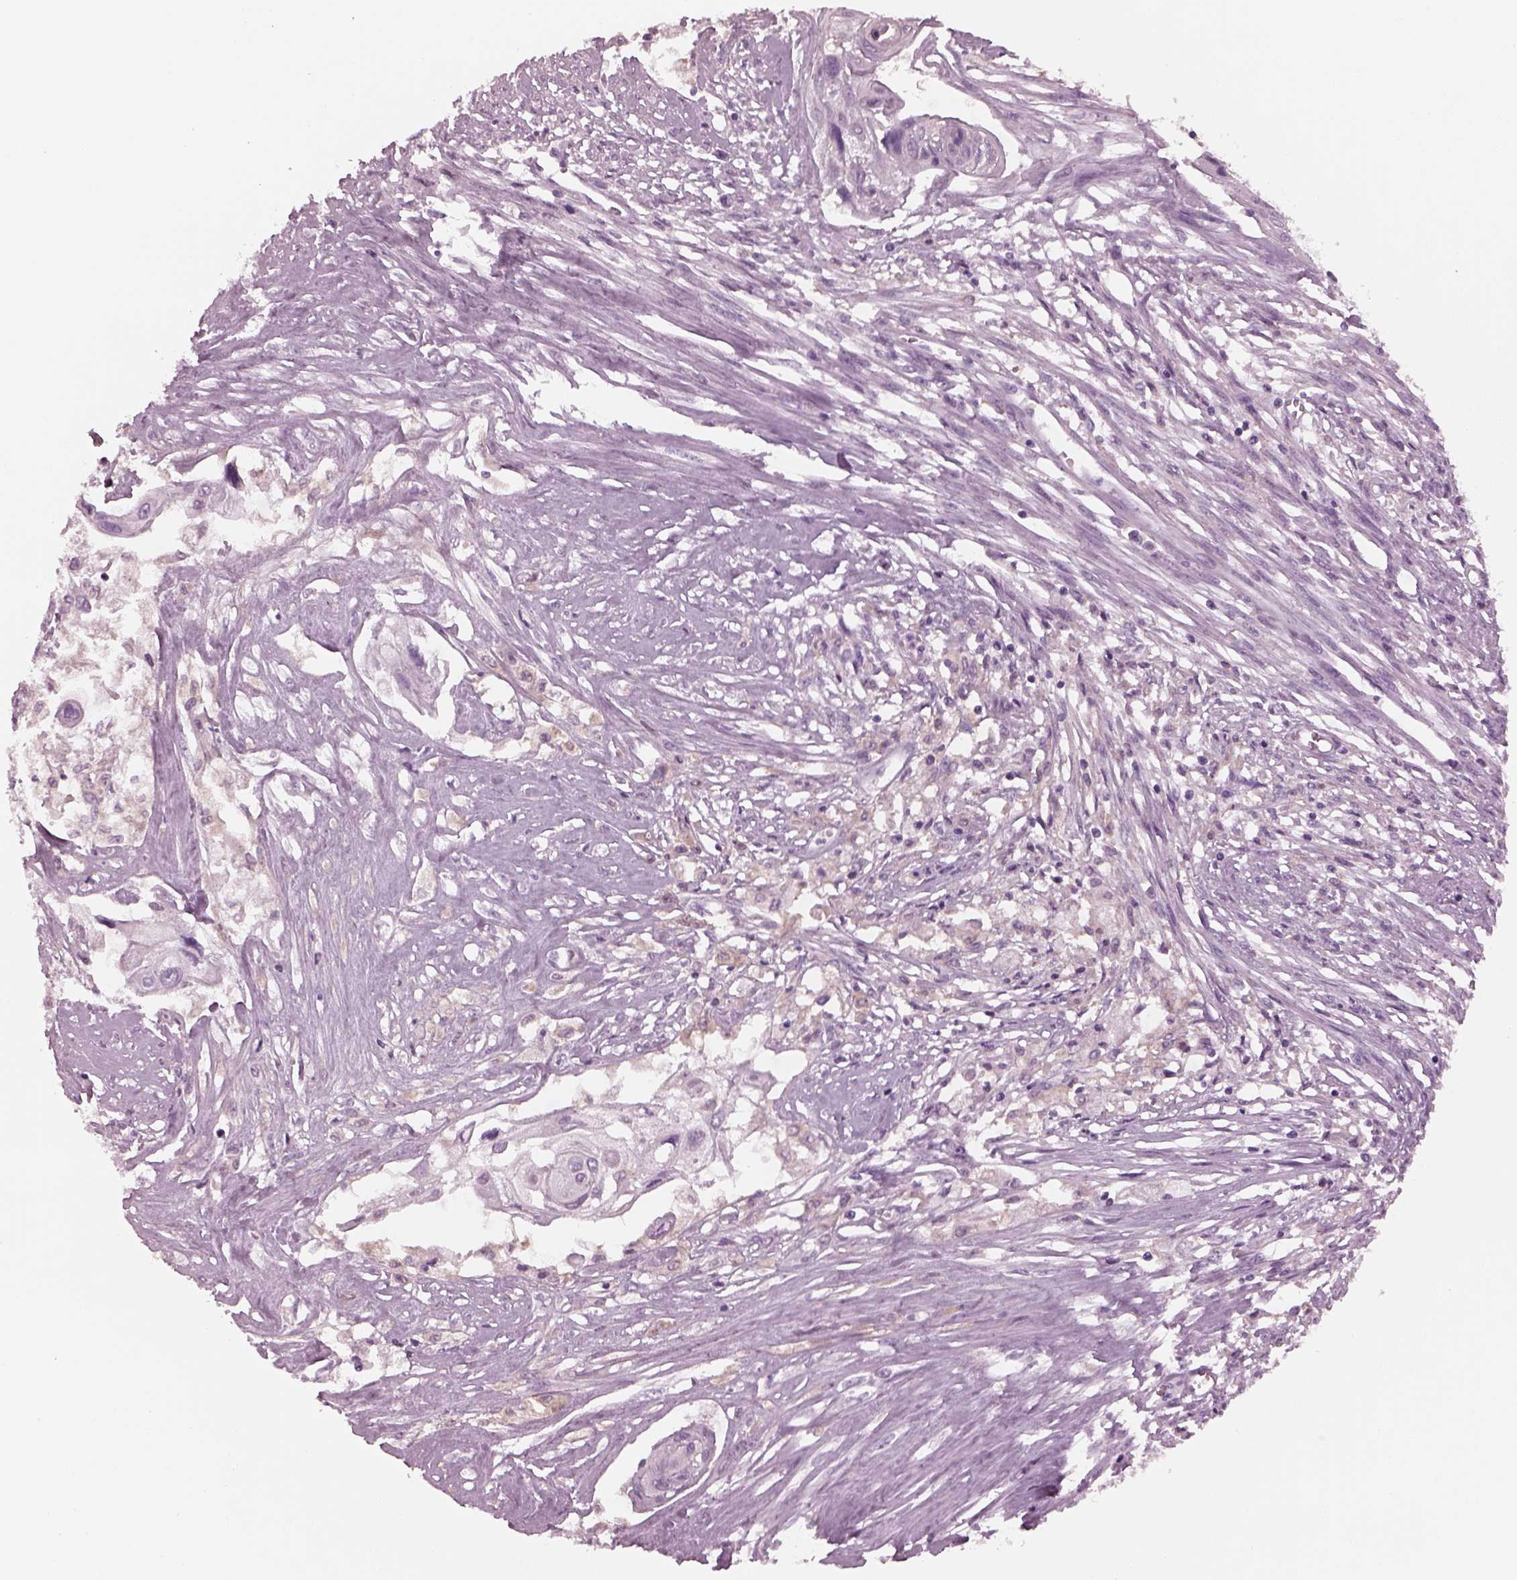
{"staining": {"intensity": "negative", "quantity": "none", "location": "none"}, "tissue": "cervical cancer", "cell_type": "Tumor cells", "image_type": "cancer", "snomed": [{"axis": "morphology", "description": "Squamous cell carcinoma, NOS"}, {"axis": "topography", "description": "Cervix"}], "caption": "There is no significant staining in tumor cells of cervical squamous cell carcinoma.", "gene": "SHTN1", "patient": {"sex": "female", "age": 49}}